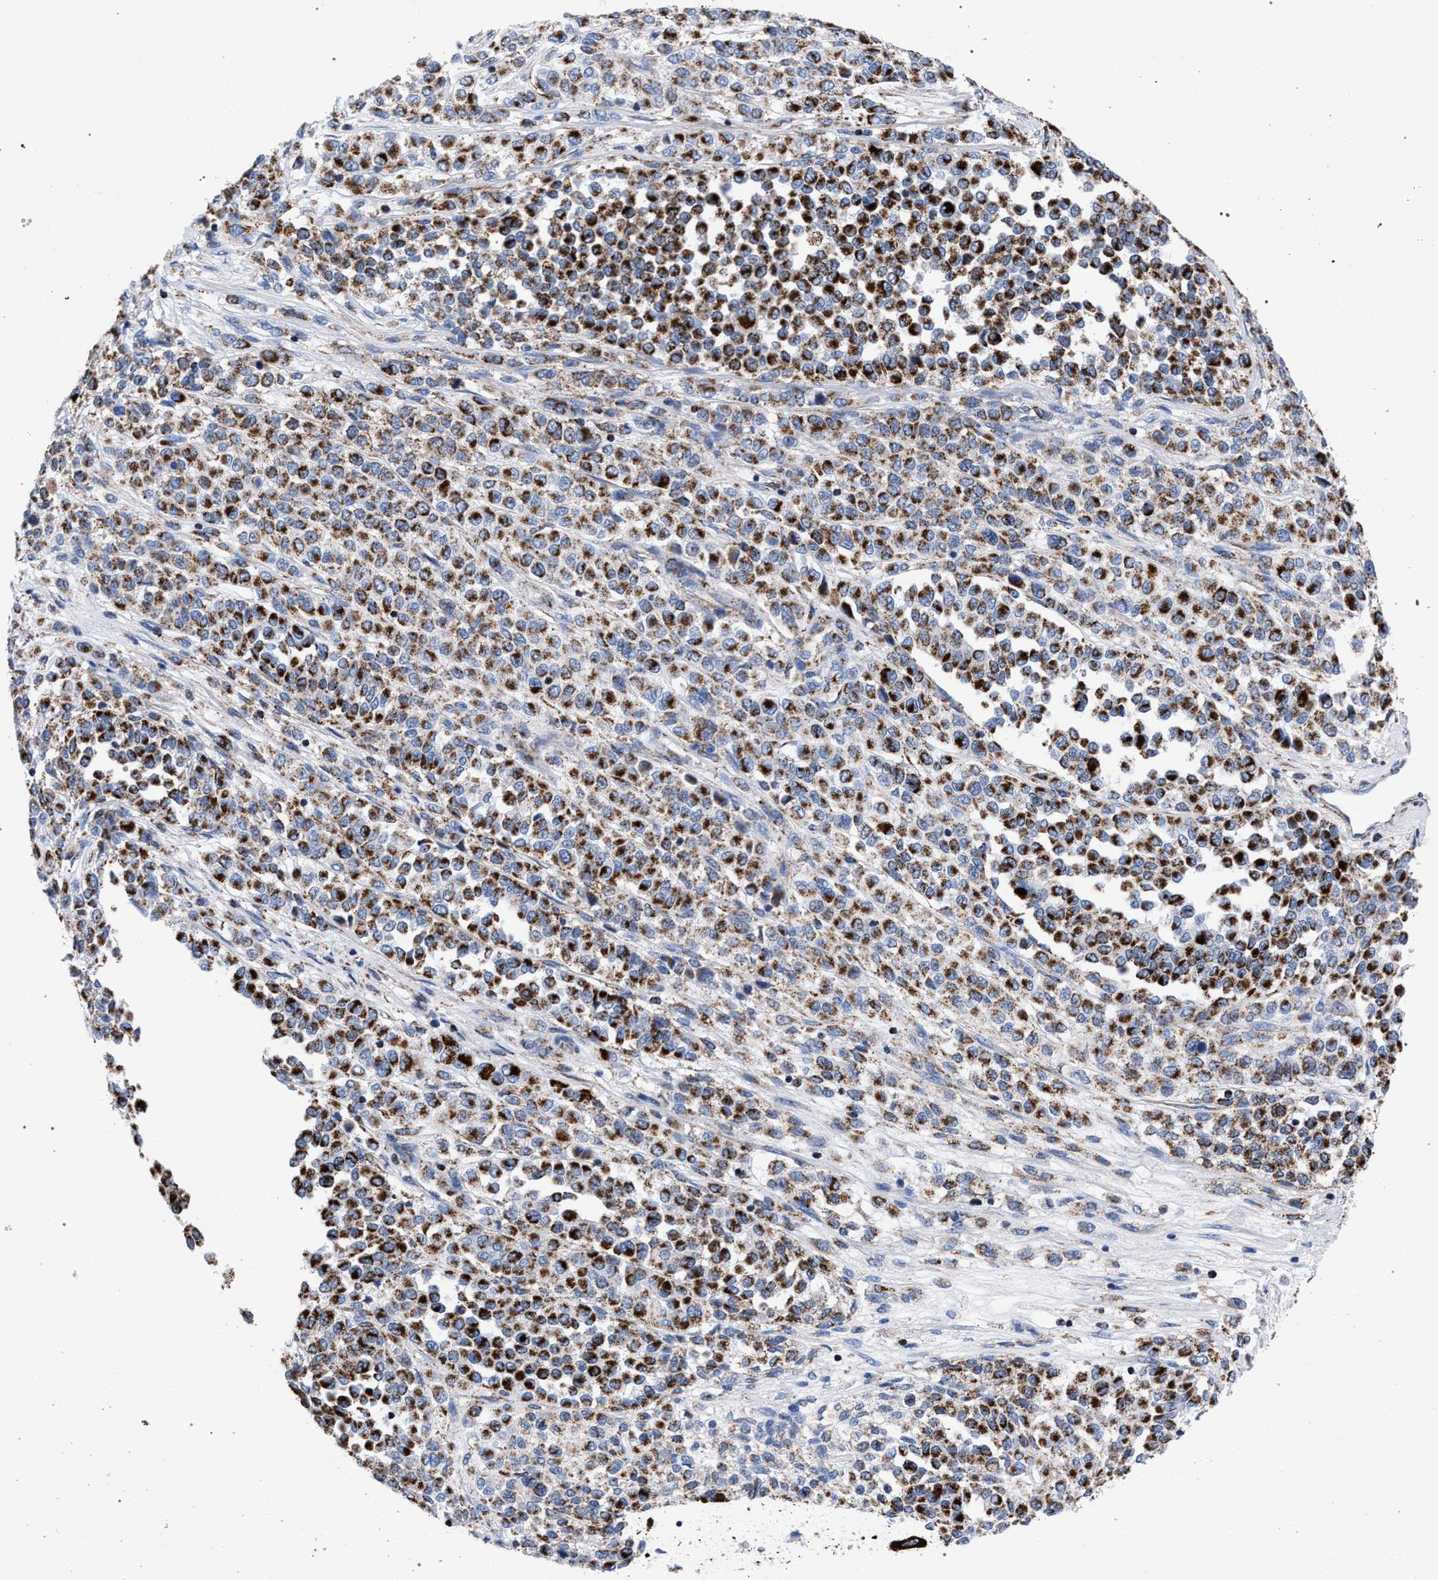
{"staining": {"intensity": "strong", "quantity": ">75%", "location": "cytoplasmic/membranous"}, "tissue": "melanoma", "cell_type": "Tumor cells", "image_type": "cancer", "snomed": [{"axis": "morphology", "description": "Malignant melanoma, Metastatic site"}, {"axis": "topography", "description": "Pancreas"}], "caption": "Protein expression analysis of malignant melanoma (metastatic site) exhibits strong cytoplasmic/membranous staining in about >75% of tumor cells.", "gene": "ACADS", "patient": {"sex": "female", "age": 30}}